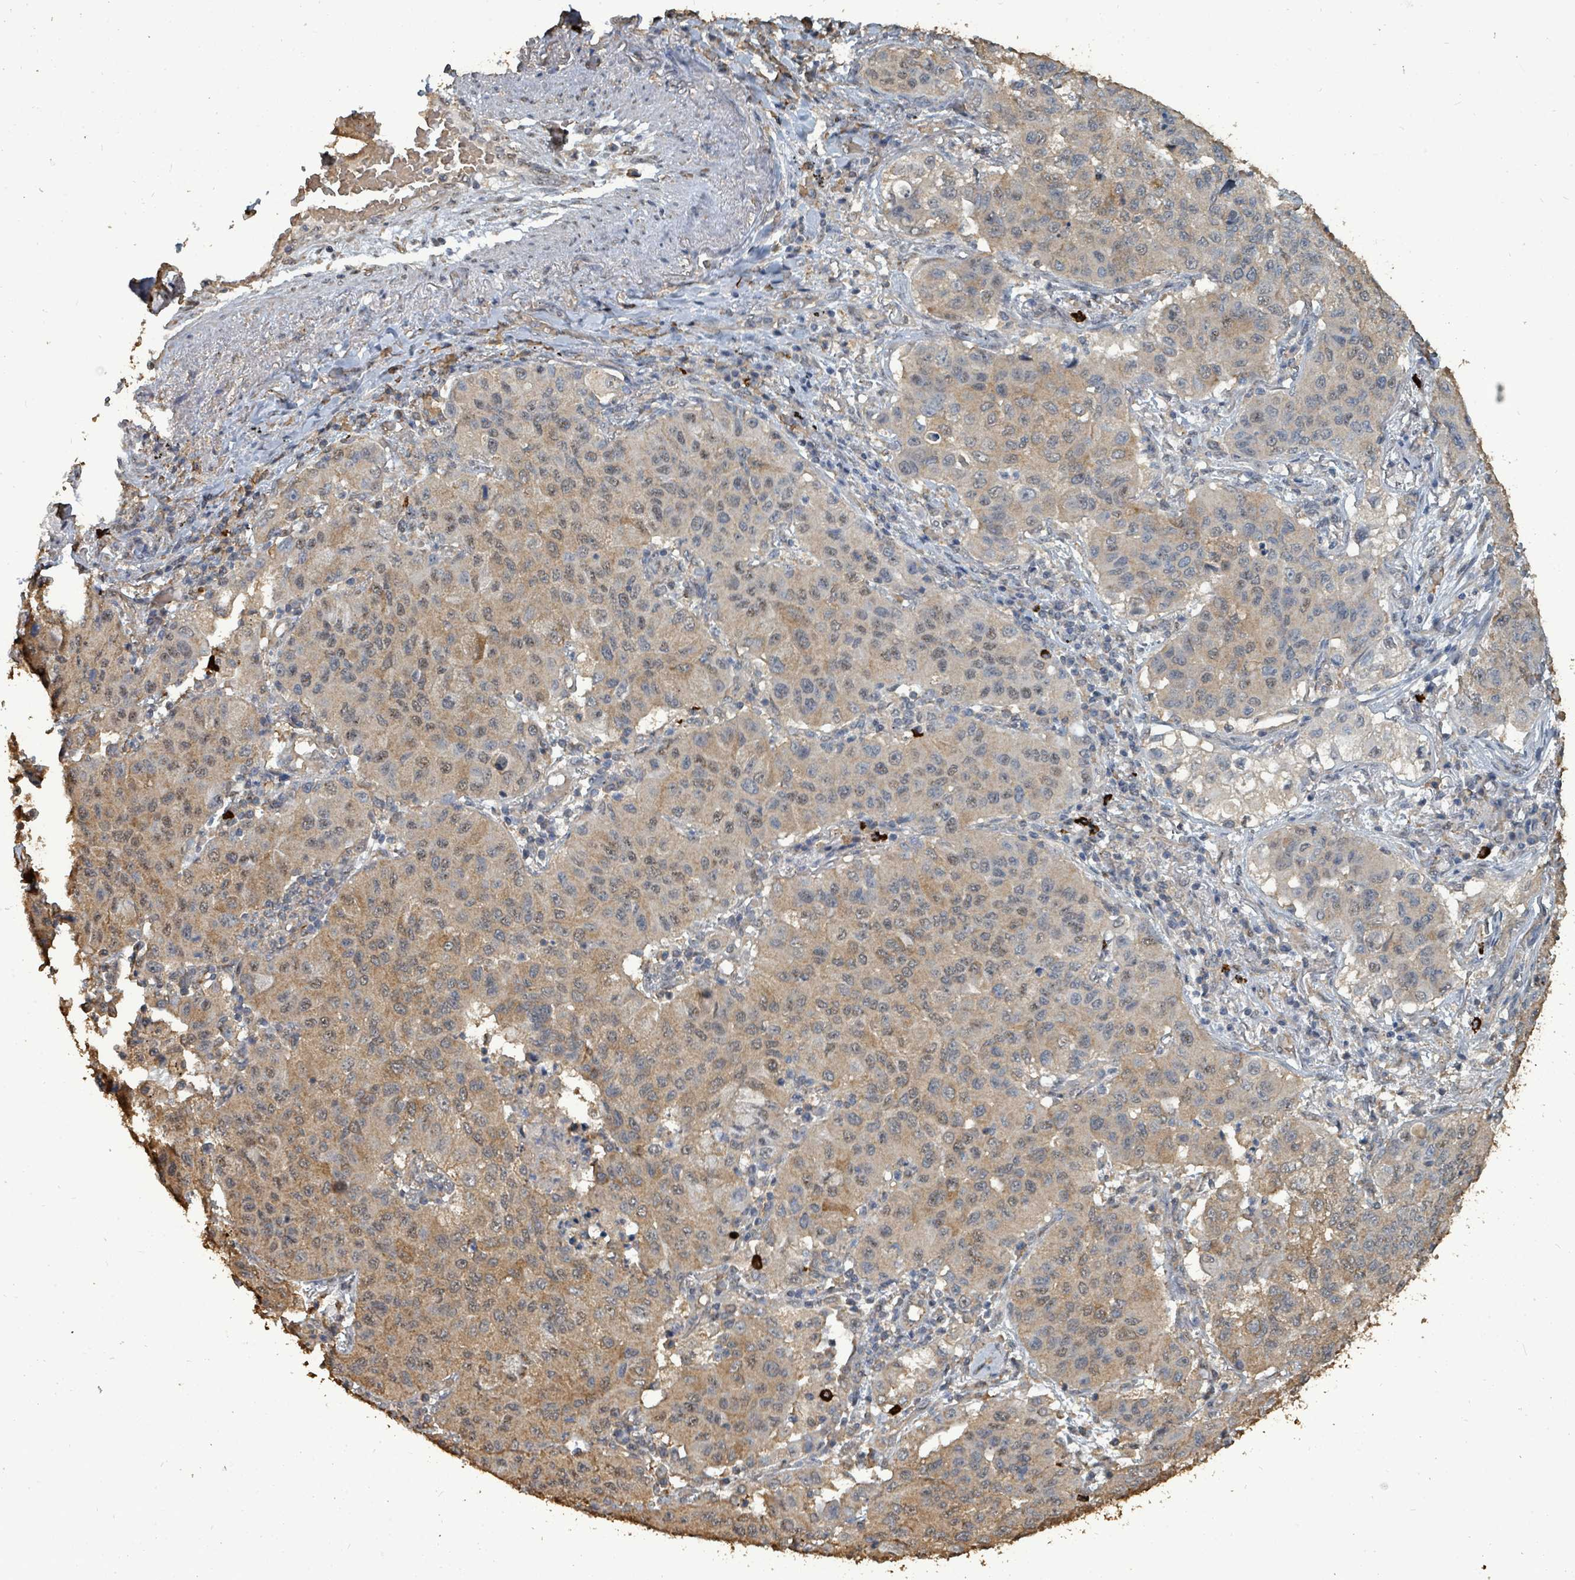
{"staining": {"intensity": "moderate", "quantity": "25%-75%", "location": "cytoplasmic/membranous"}, "tissue": "lung cancer", "cell_type": "Tumor cells", "image_type": "cancer", "snomed": [{"axis": "morphology", "description": "Squamous cell carcinoma, NOS"}, {"axis": "topography", "description": "Lung"}], "caption": "A high-resolution photomicrograph shows immunohistochemistry (IHC) staining of squamous cell carcinoma (lung), which demonstrates moderate cytoplasmic/membranous positivity in about 25%-75% of tumor cells. The staining was performed using DAB to visualize the protein expression in brown, while the nuclei were stained in blue with hematoxylin (Magnification: 20x).", "gene": "C6orf52", "patient": {"sex": "male", "age": 74}}